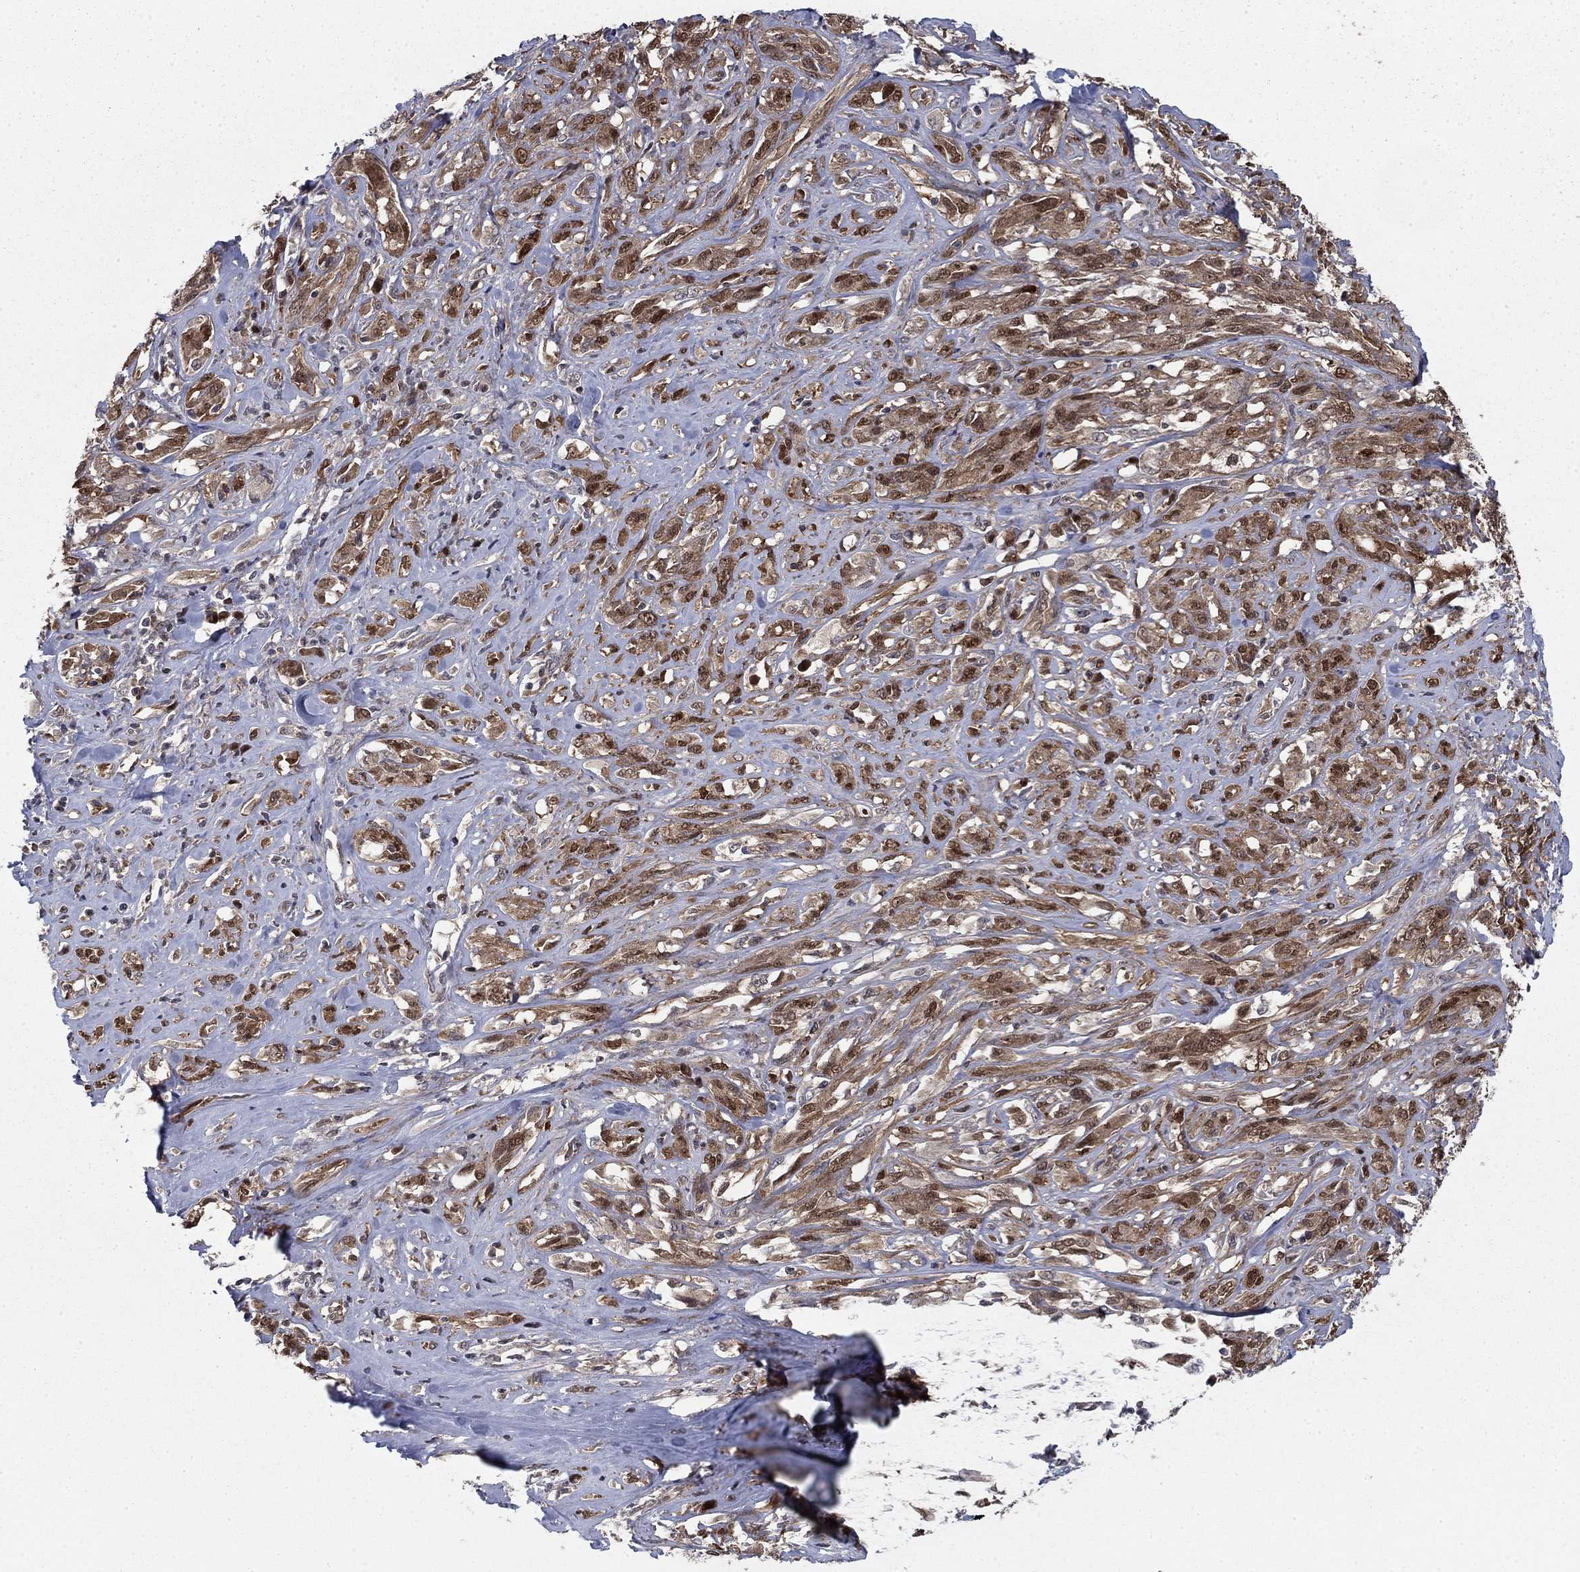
{"staining": {"intensity": "strong", "quantity": ">75%", "location": "cytoplasmic/membranous"}, "tissue": "melanoma", "cell_type": "Tumor cells", "image_type": "cancer", "snomed": [{"axis": "morphology", "description": "Malignant melanoma, NOS"}, {"axis": "topography", "description": "Skin"}], "caption": "Malignant melanoma was stained to show a protein in brown. There is high levels of strong cytoplasmic/membranous expression in approximately >75% of tumor cells.", "gene": "FKBP4", "patient": {"sex": "female", "age": 91}}